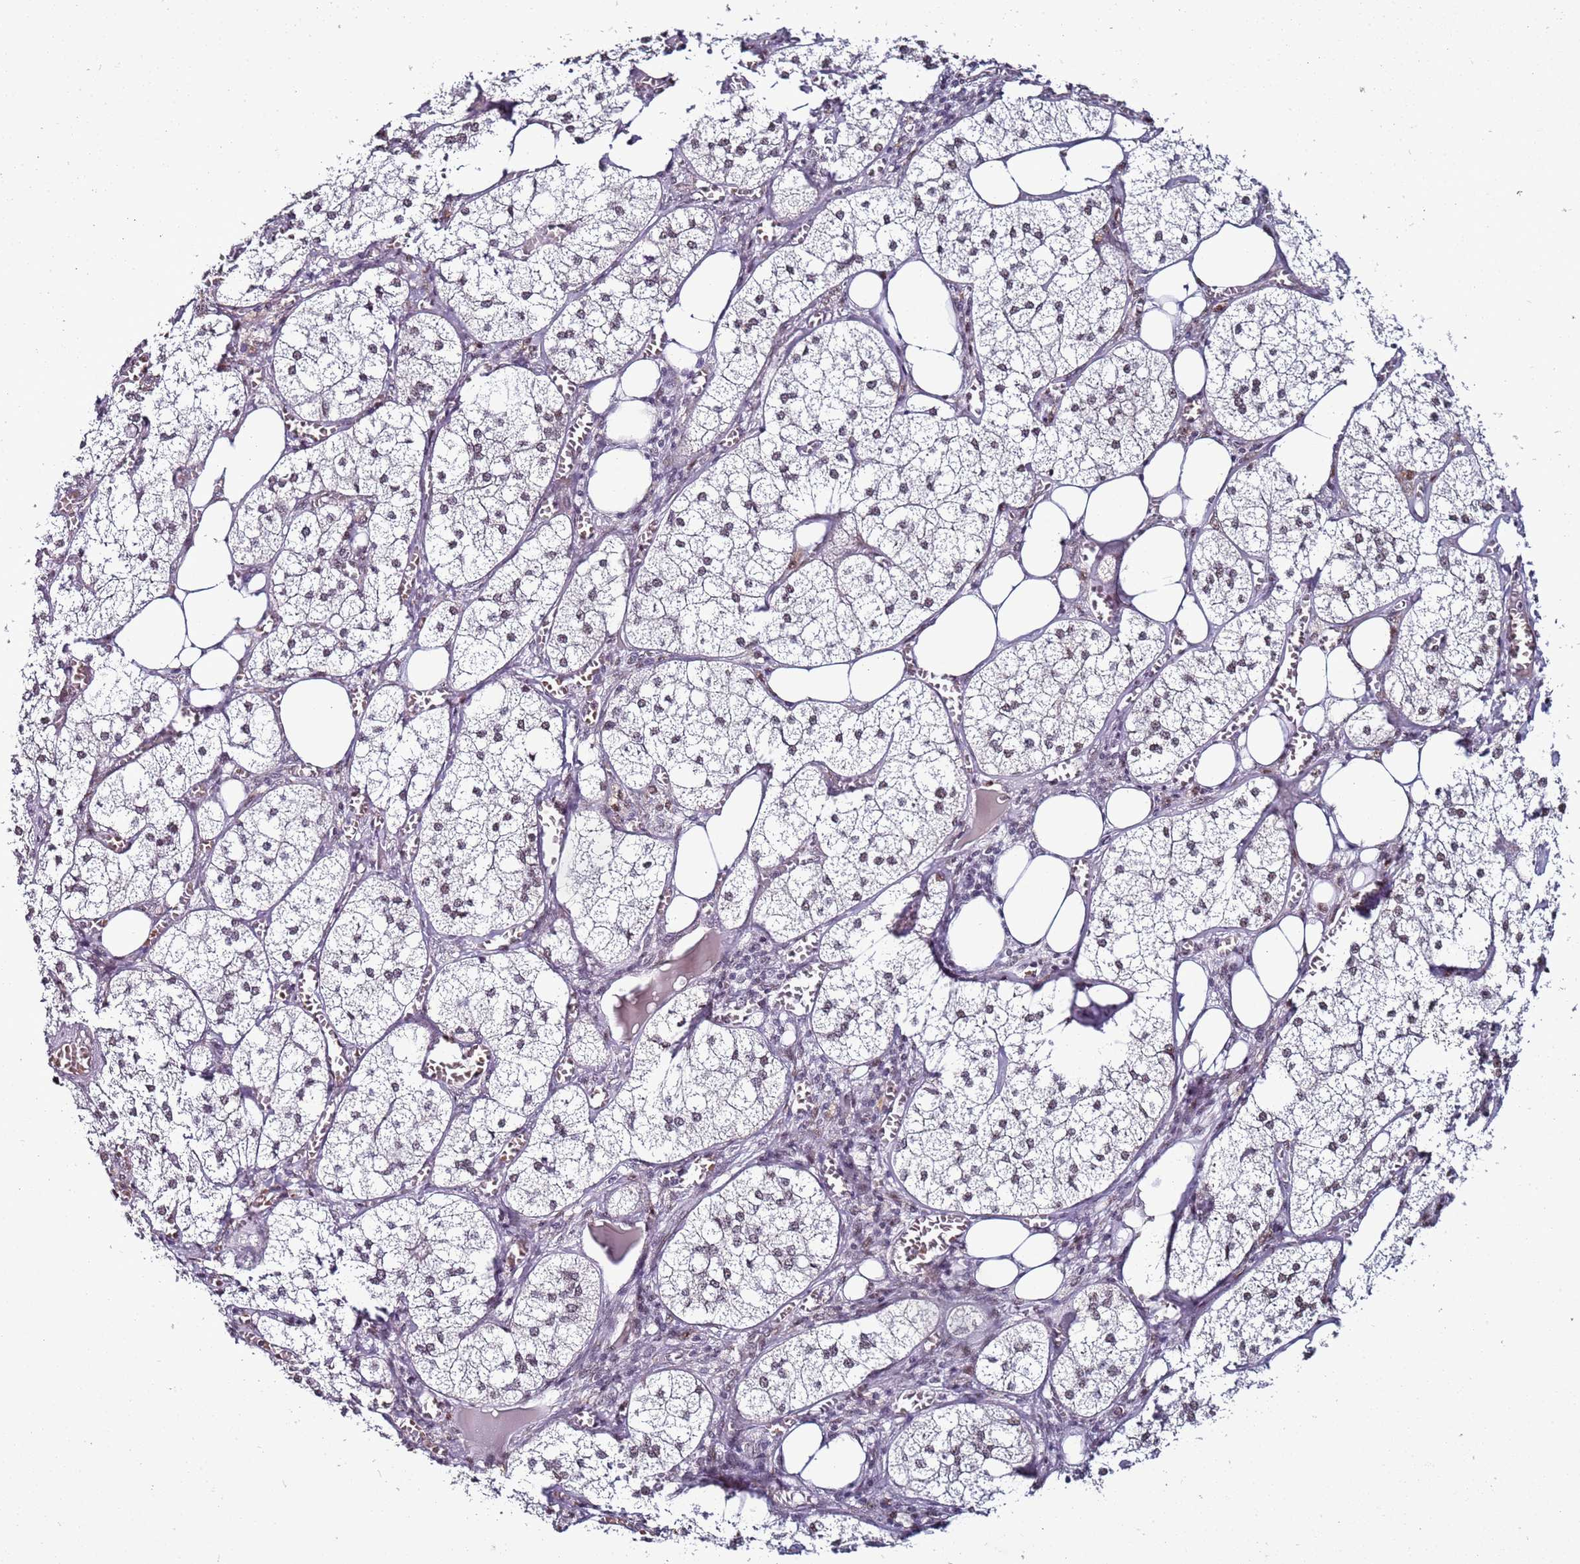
{"staining": {"intensity": "weak", "quantity": "25%-75%", "location": "cytoplasmic/membranous,nuclear"}, "tissue": "adrenal gland", "cell_type": "Glandular cells", "image_type": "normal", "snomed": [{"axis": "morphology", "description": "Normal tissue, NOS"}, {"axis": "topography", "description": "Adrenal gland"}], "caption": "IHC image of normal human adrenal gland stained for a protein (brown), which demonstrates low levels of weak cytoplasmic/membranous,nuclear expression in approximately 25%-75% of glandular cells.", "gene": "PSMA7", "patient": {"sex": "female", "age": 61}}